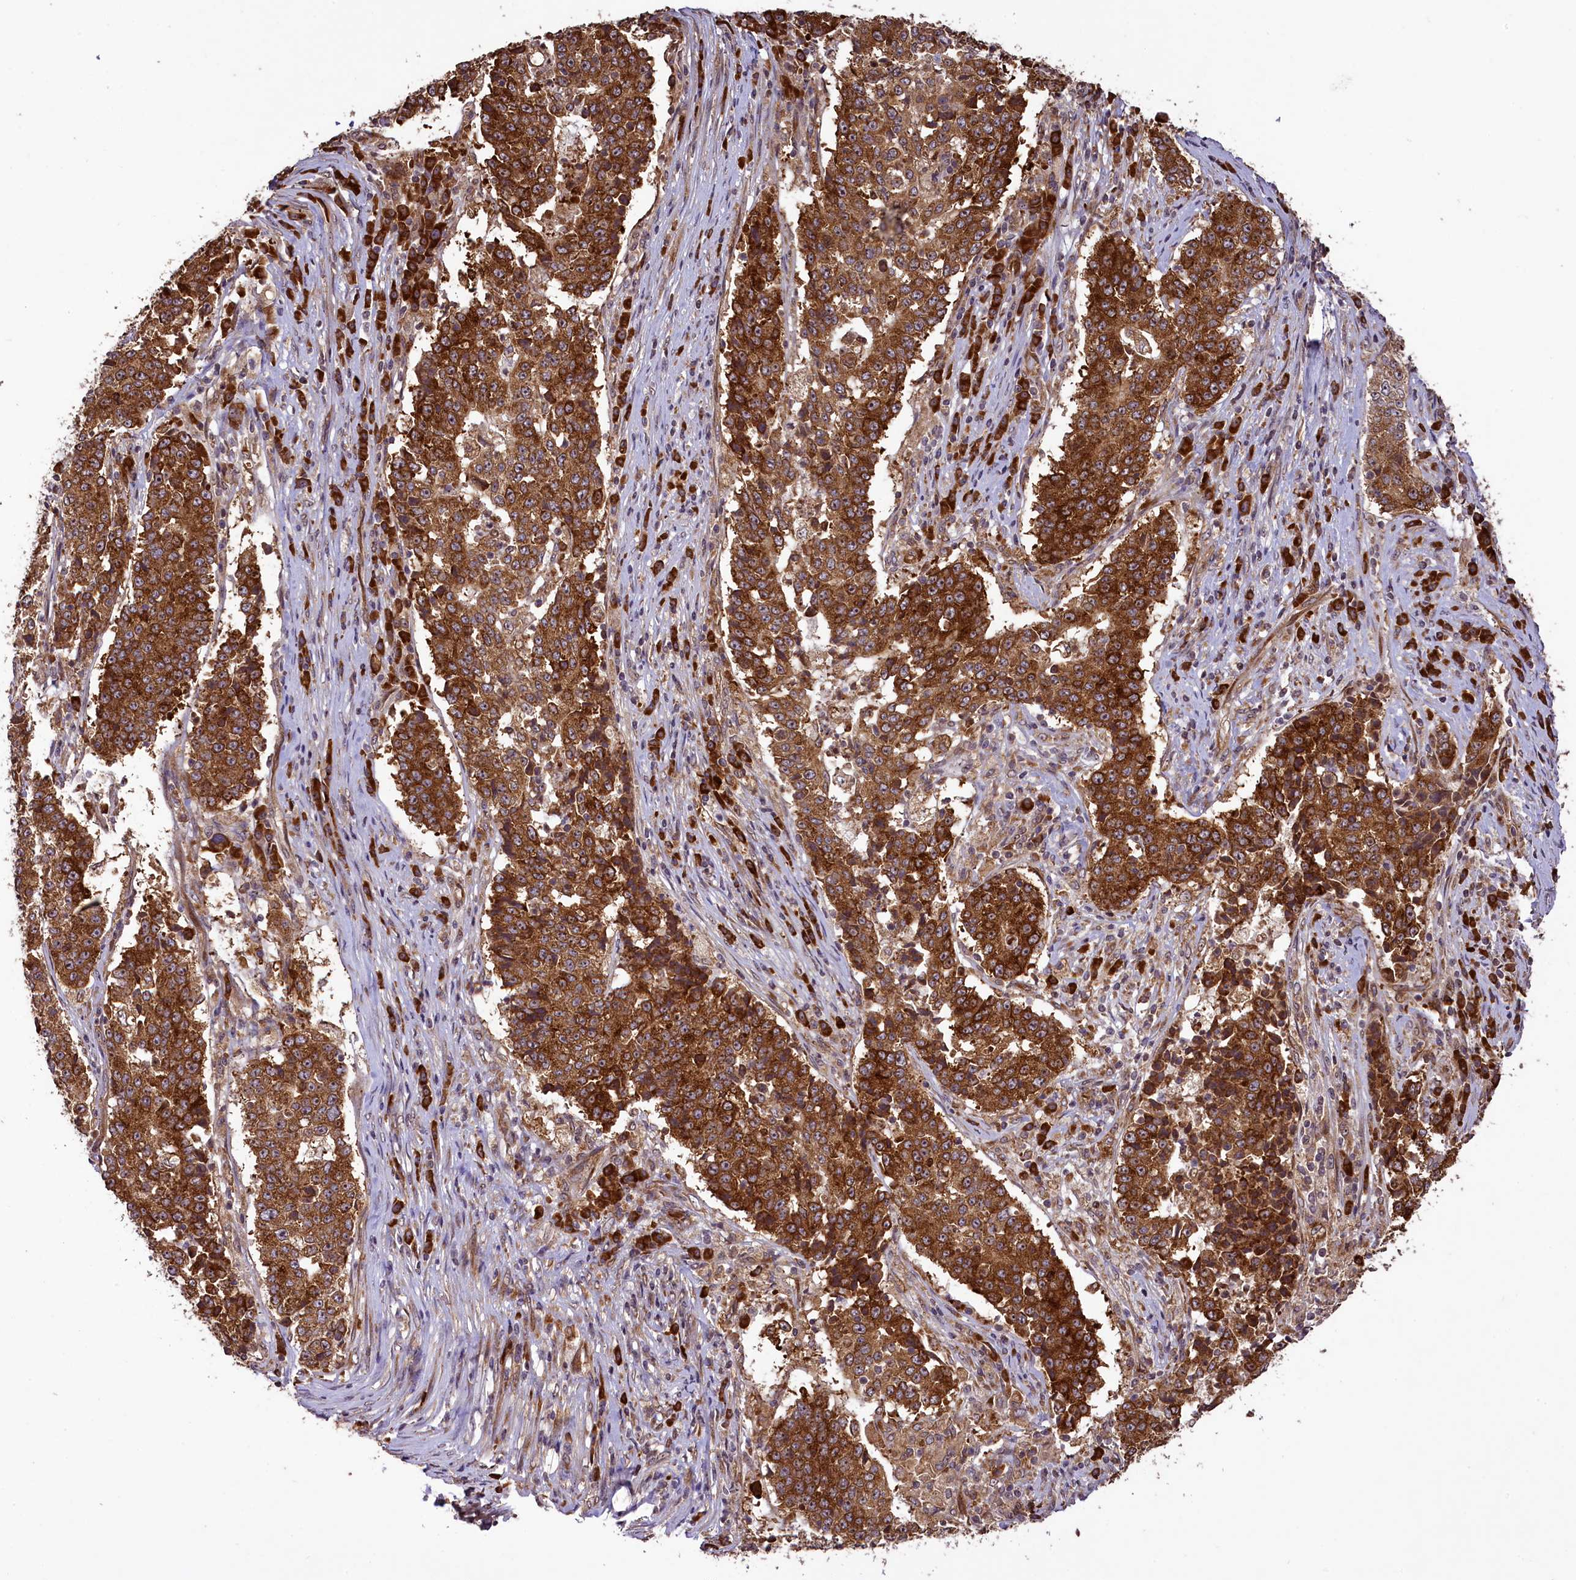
{"staining": {"intensity": "strong", "quantity": ">75%", "location": "cytoplasmic/membranous"}, "tissue": "stomach cancer", "cell_type": "Tumor cells", "image_type": "cancer", "snomed": [{"axis": "morphology", "description": "Adenocarcinoma, NOS"}, {"axis": "topography", "description": "Stomach"}], "caption": "Protein staining of stomach cancer (adenocarcinoma) tissue displays strong cytoplasmic/membranous staining in about >75% of tumor cells.", "gene": "LARP4", "patient": {"sex": "male", "age": 59}}